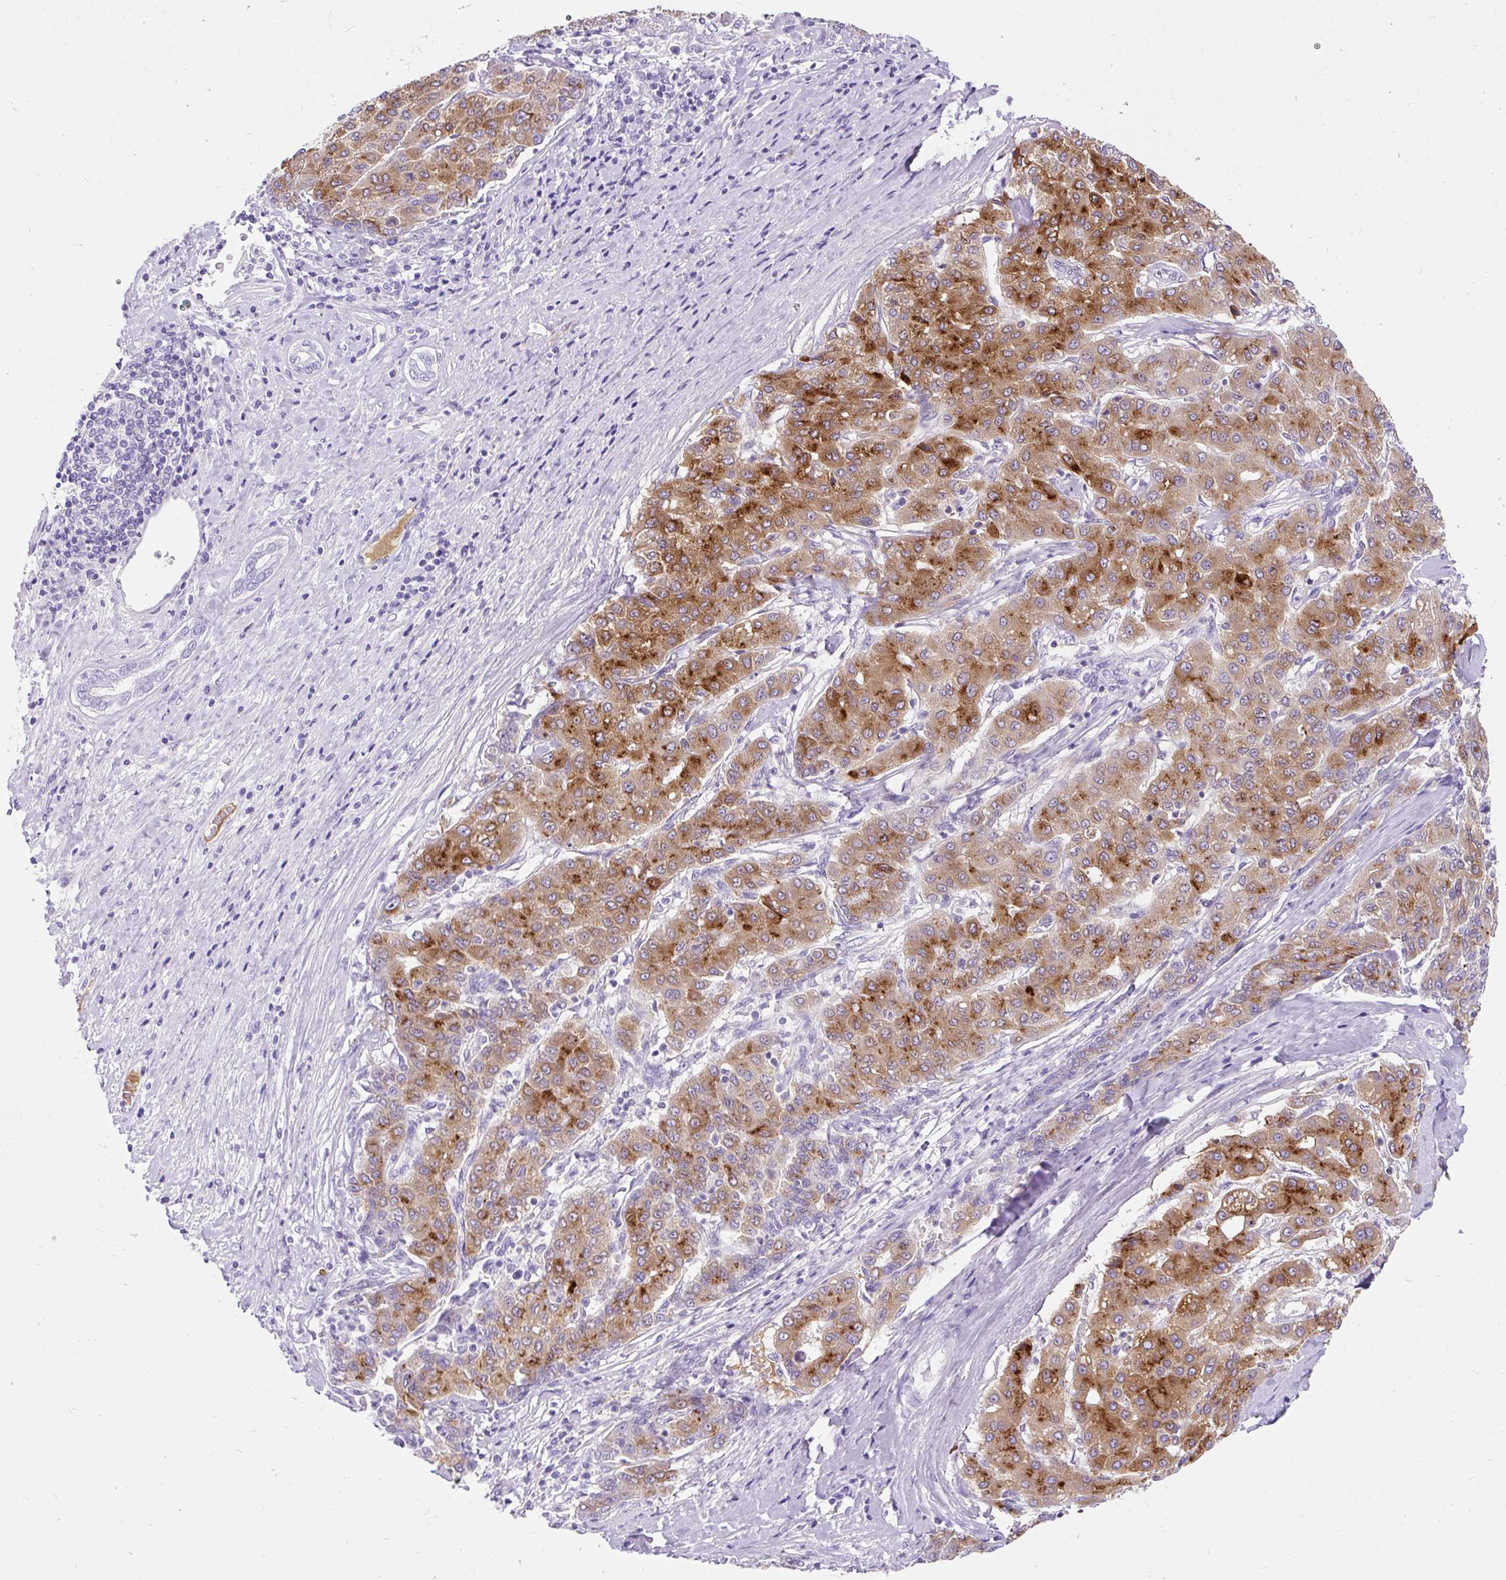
{"staining": {"intensity": "moderate", "quantity": ">75%", "location": "cytoplasmic/membranous"}, "tissue": "liver cancer", "cell_type": "Tumor cells", "image_type": "cancer", "snomed": [{"axis": "morphology", "description": "Carcinoma, Hepatocellular, NOS"}, {"axis": "topography", "description": "Liver"}], "caption": "The micrograph shows a brown stain indicating the presence of a protein in the cytoplasmic/membranous of tumor cells in liver hepatocellular carcinoma.", "gene": "APOC4-APOC2", "patient": {"sex": "male", "age": 65}}